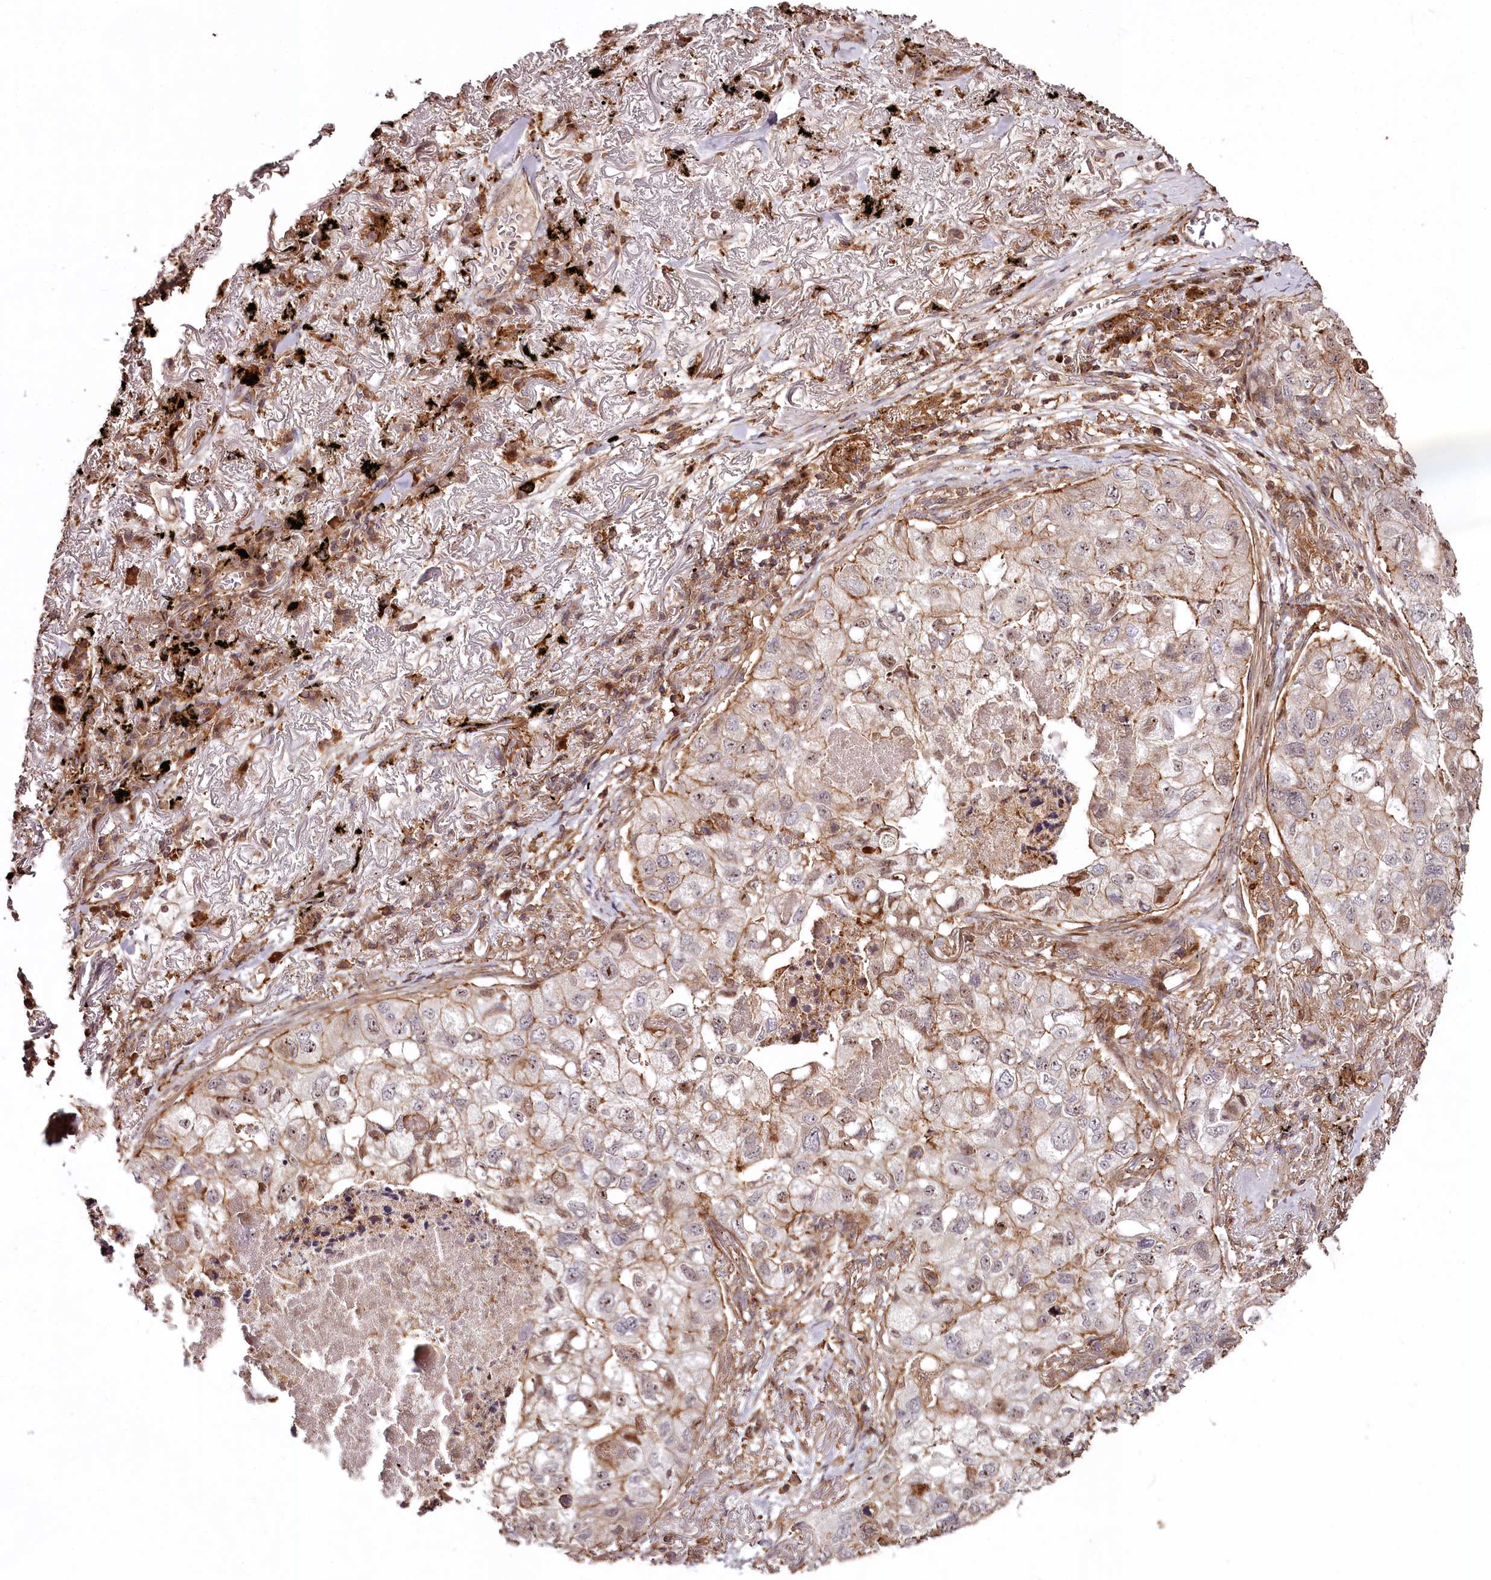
{"staining": {"intensity": "moderate", "quantity": "<25%", "location": "cytoplasmic/membranous,nuclear"}, "tissue": "lung cancer", "cell_type": "Tumor cells", "image_type": "cancer", "snomed": [{"axis": "morphology", "description": "Adenocarcinoma, NOS"}, {"axis": "topography", "description": "Lung"}], "caption": "Human lung adenocarcinoma stained with a brown dye demonstrates moderate cytoplasmic/membranous and nuclear positive positivity in about <25% of tumor cells.", "gene": "KIF14", "patient": {"sex": "male", "age": 65}}